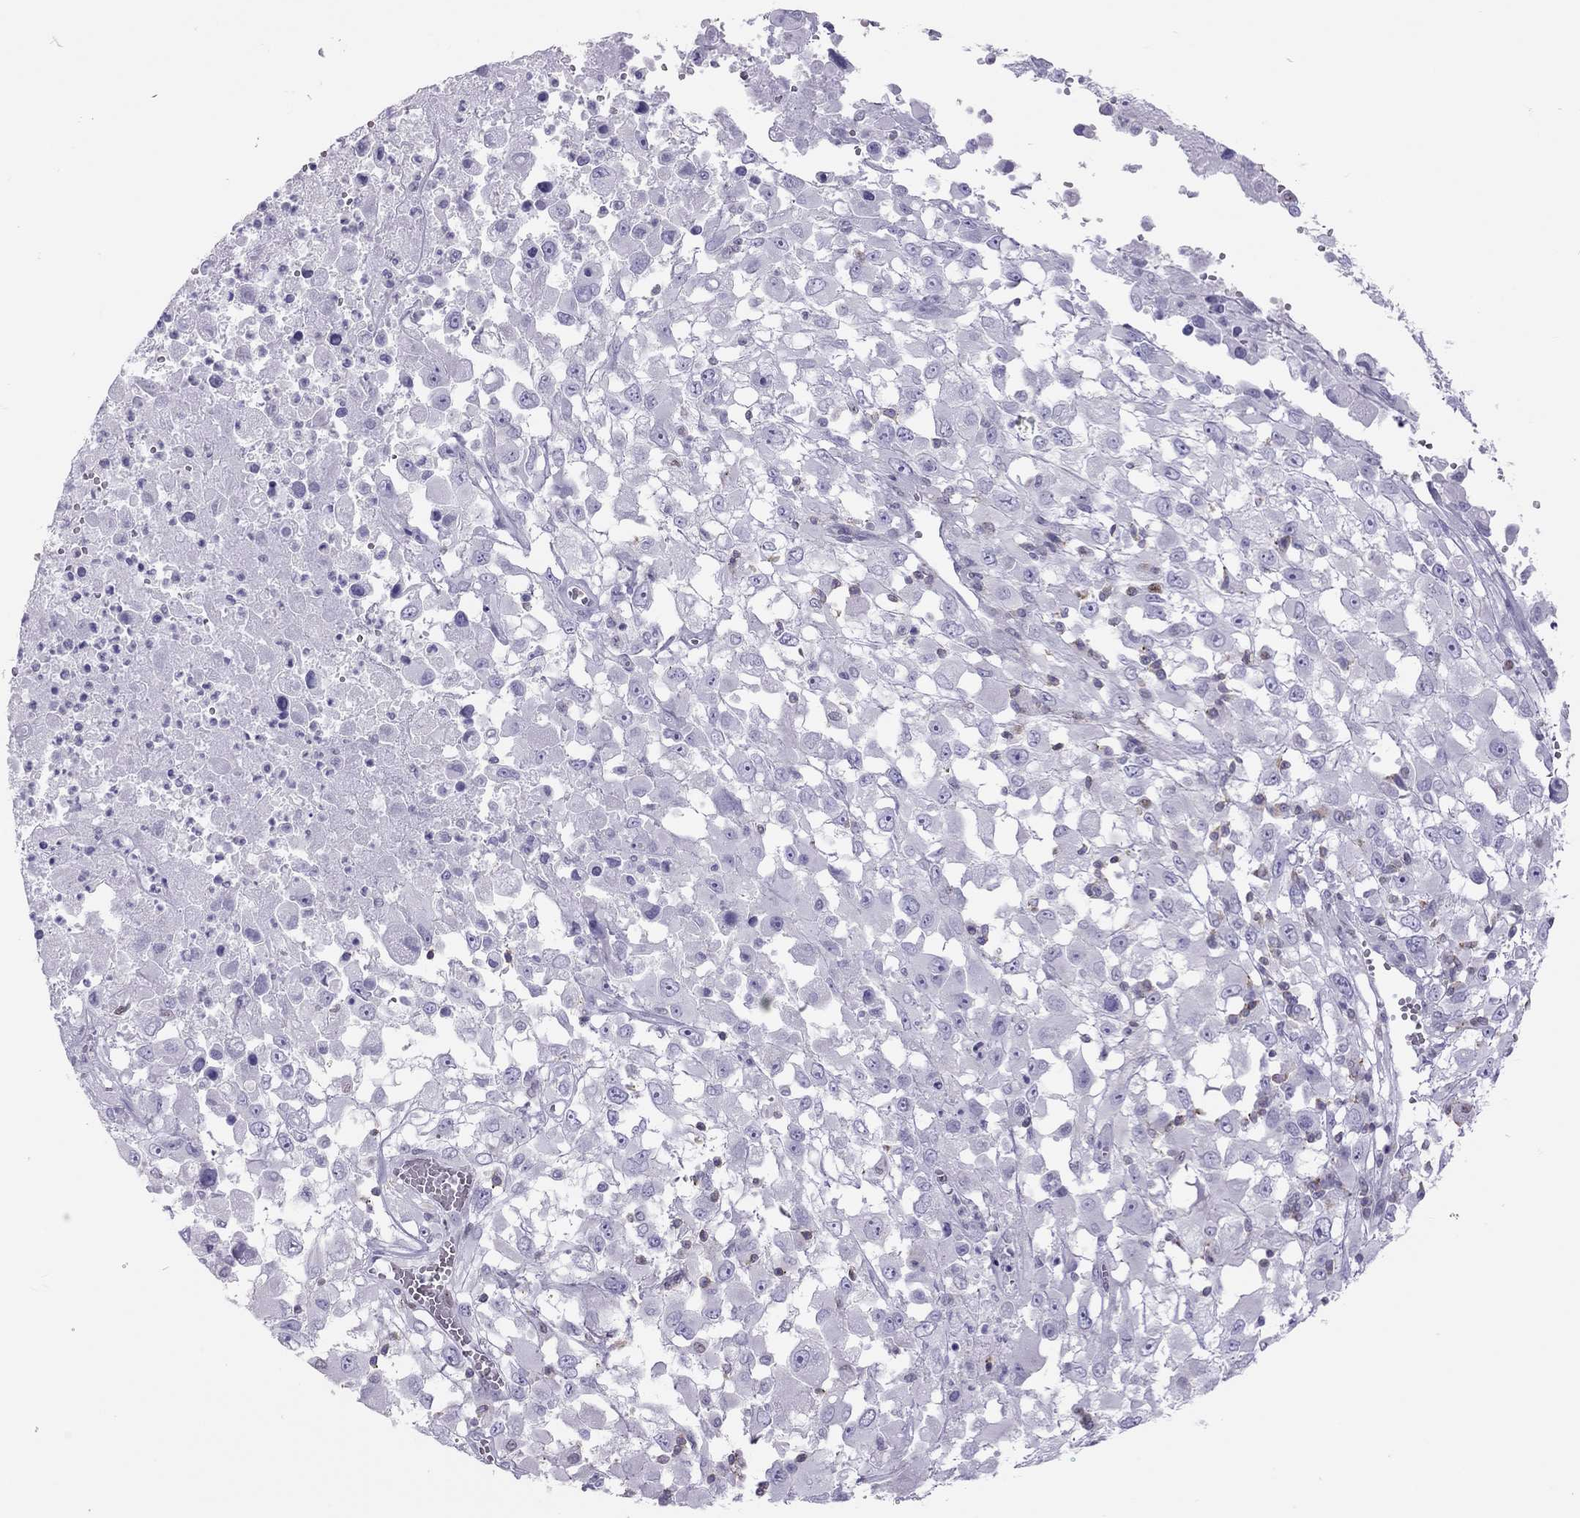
{"staining": {"intensity": "negative", "quantity": "none", "location": "none"}, "tissue": "melanoma", "cell_type": "Tumor cells", "image_type": "cancer", "snomed": [{"axis": "morphology", "description": "Malignant melanoma, Metastatic site"}, {"axis": "topography", "description": "Soft tissue"}], "caption": "Micrograph shows no significant protein staining in tumor cells of melanoma. (DAB IHC, high magnification).", "gene": "STAG3", "patient": {"sex": "male", "age": 50}}